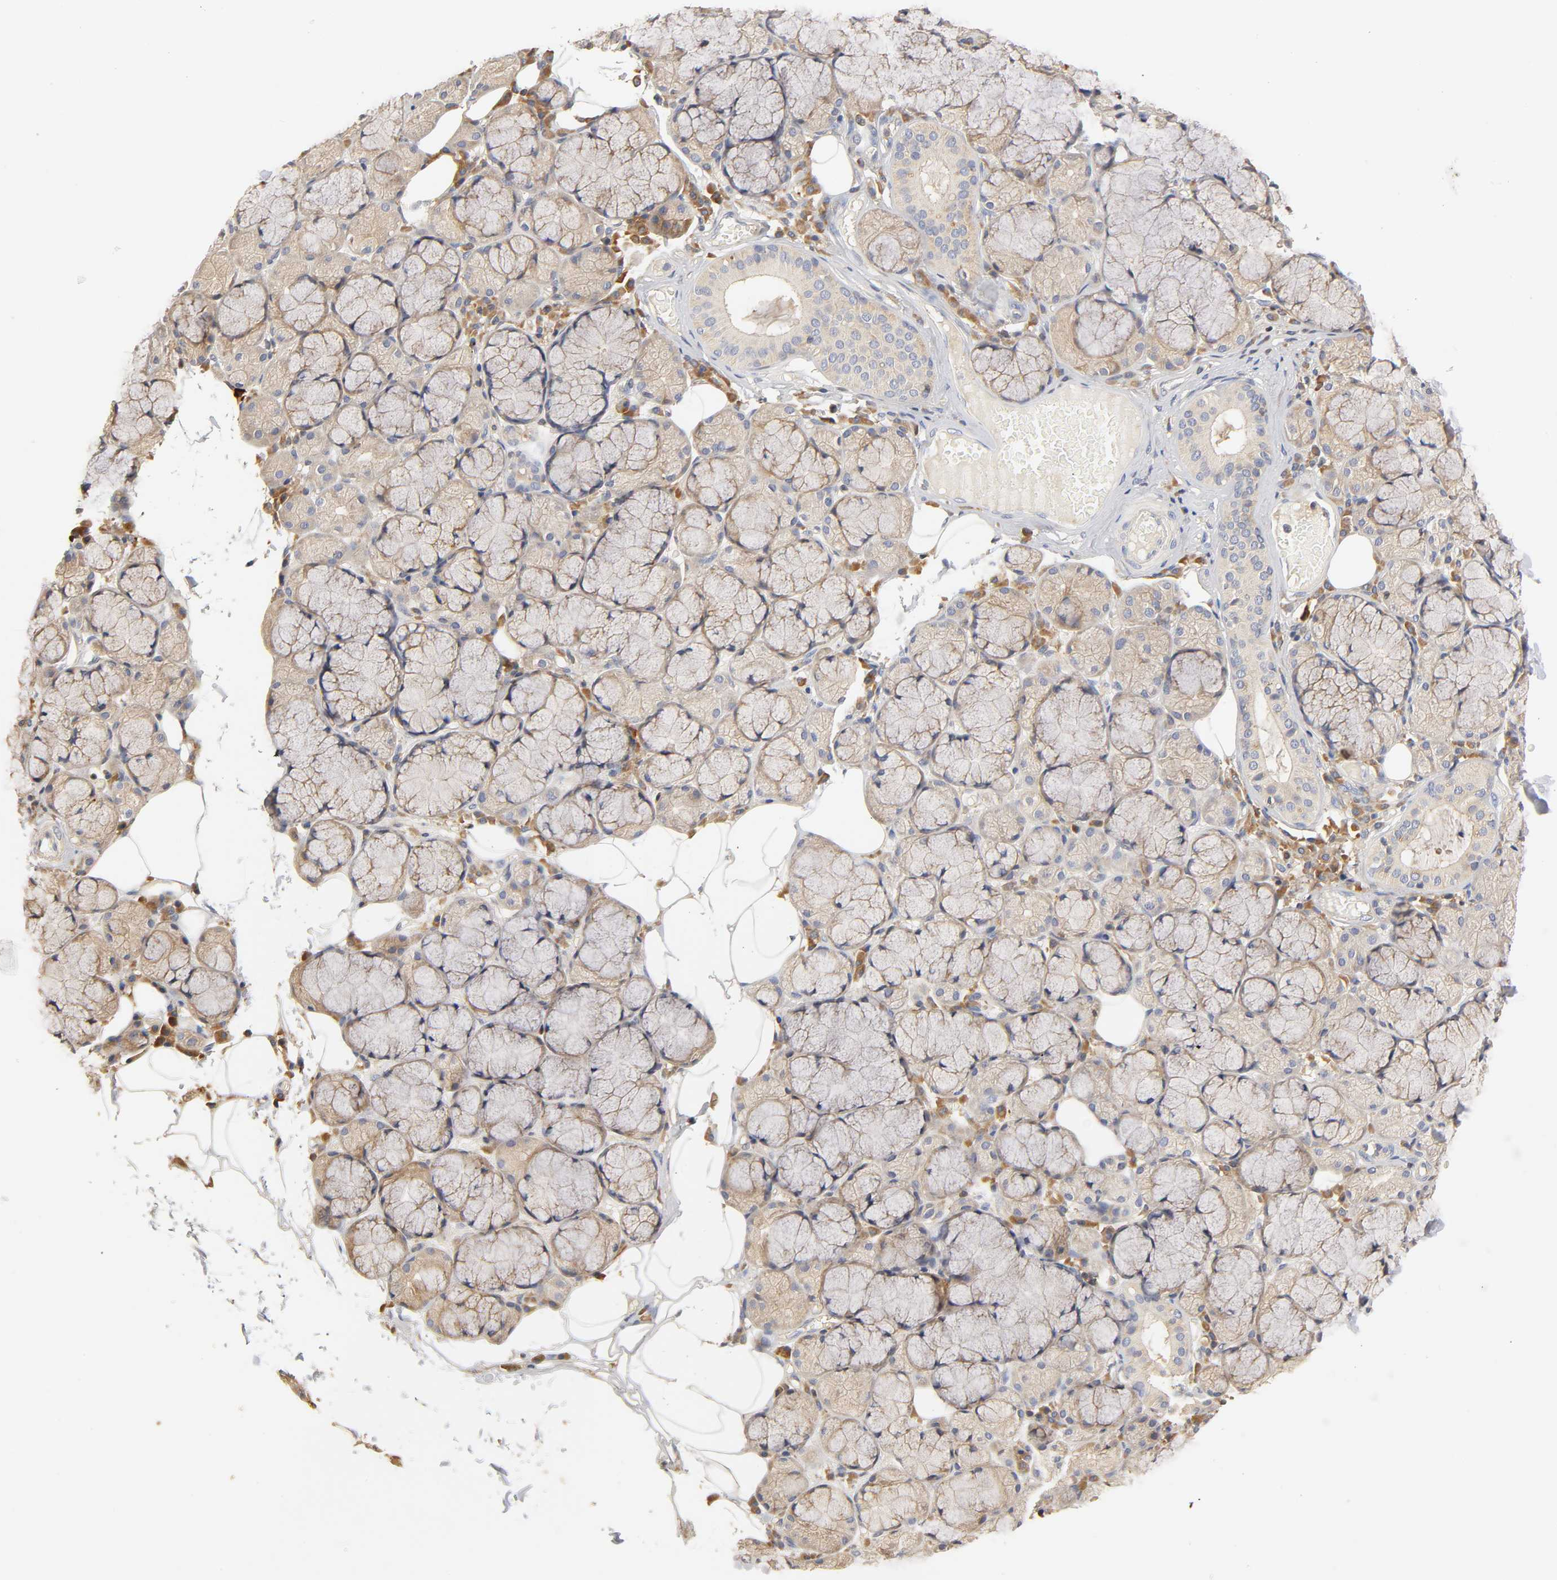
{"staining": {"intensity": "weak", "quantity": "25%-75%", "location": "cytoplasmic/membranous"}, "tissue": "salivary gland", "cell_type": "Glandular cells", "image_type": "normal", "snomed": [{"axis": "morphology", "description": "Normal tissue, NOS"}, {"axis": "topography", "description": "Skeletal muscle"}, {"axis": "topography", "description": "Oral tissue"}, {"axis": "topography", "description": "Salivary gland"}, {"axis": "topography", "description": "Peripheral nerve tissue"}], "caption": "Immunohistochemistry (IHC) (DAB (3,3'-diaminobenzidine)) staining of normal human salivary gland exhibits weak cytoplasmic/membranous protein positivity in approximately 25%-75% of glandular cells. Using DAB (brown) and hematoxylin (blue) stains, captured at high magnification using brightfield microscopy.", "gene": "RHOA", "patient": {"sex": "male", "age": 54}}